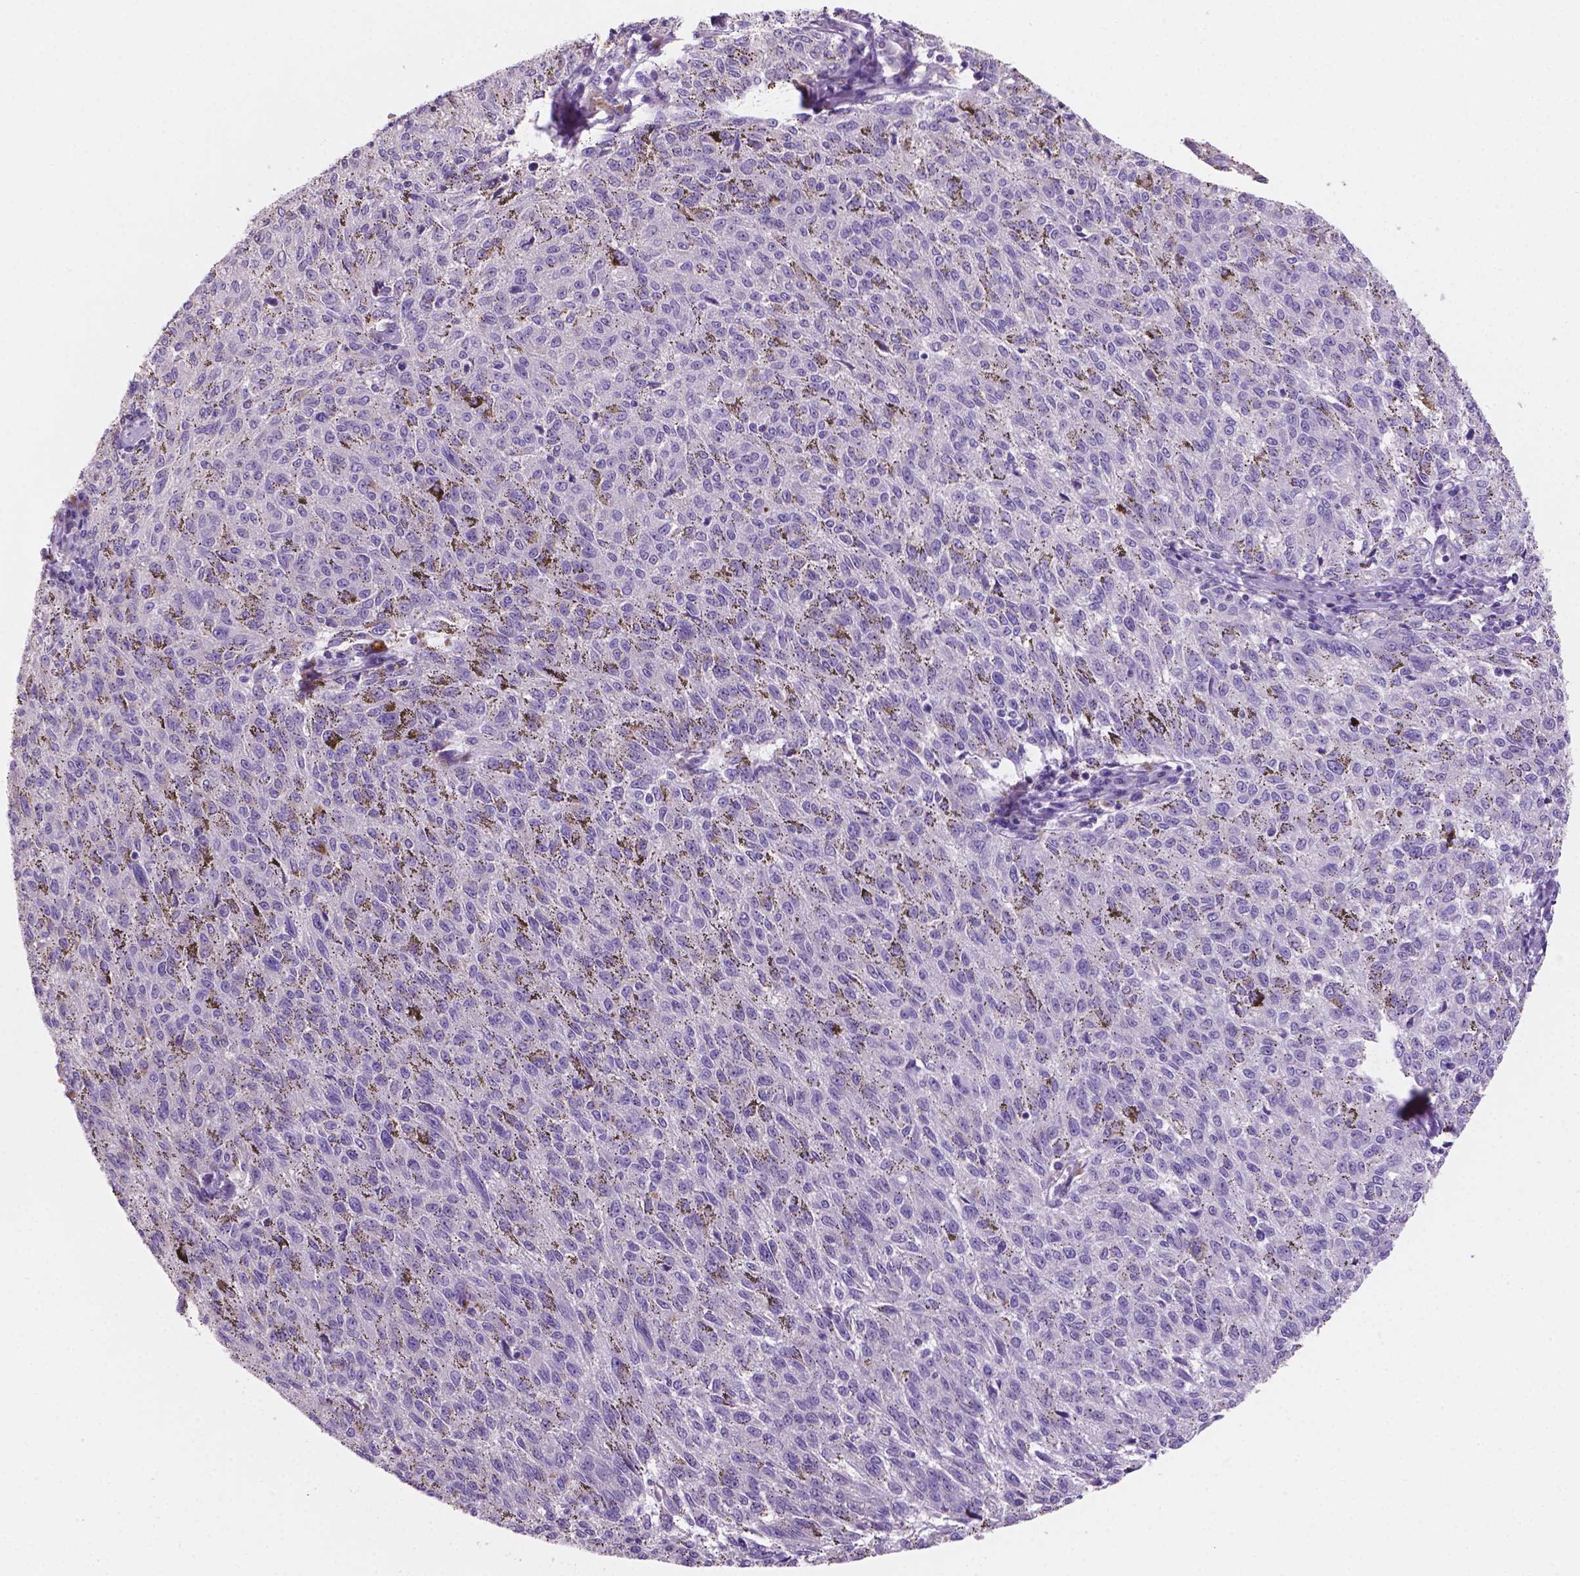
{"staining": {"intensity": "negative", "quantity": "none", "location": "none"}, "tissue": "melanoma", "cell_type": "Tumor cells", "image_type": "cancer", "snomed": [{"axis": "morphology", "description": "Malignant melanoma, NOS"}, {"axis": "topography", "description": "Skin"}], "caption": "Human melanoma stained for a protein using immunohistochemistry (IHC) demonstrates no expression in tumor cells.", "gene": "SBSN", "patient": {"sex": "female", "age": 72}}